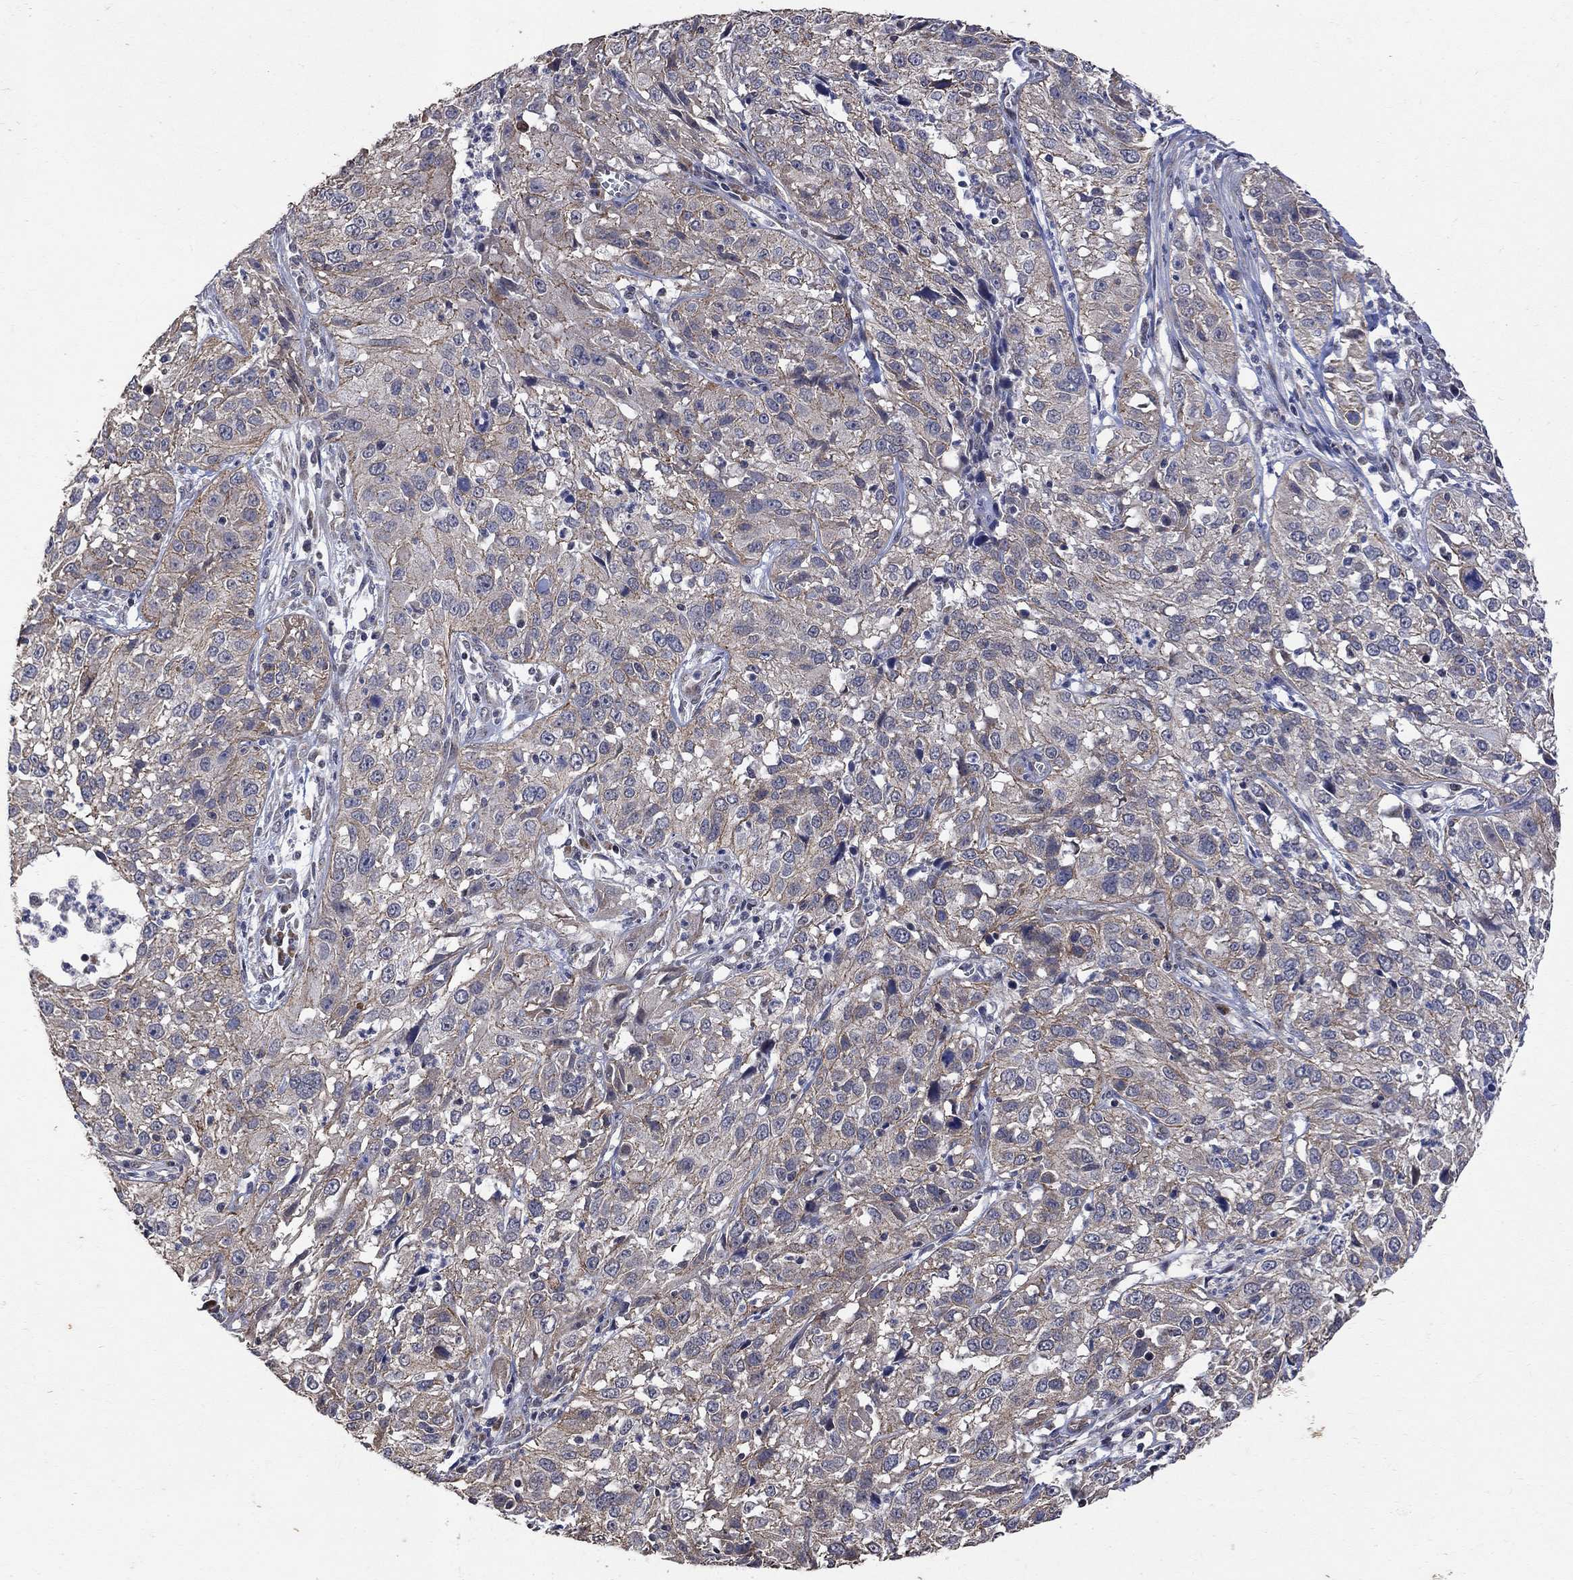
{"staining": {"intensity": "moderate", "quantity": "<25%", "location": "cytoplasmic/membranous"}, "tissue": "cervical cancer", "cell_type": "Tumor cells", "image_type": "cancer", "snomed": [{"axis": "morphology", "description": "Squamous cell carcinoma, NOS"}, {"axis": "topography", "description": "Cervix"}], "caption": "High-power microscopy captured an immunohistochemistry (IHC) image of cervical cancer (squamous cell carcinoma), revealing moderate cytoplasmic/membranous staining in about <25% of tumor cells.", "gene": "ANKRA2", "patient": {"sex": "female", "age": 32}}